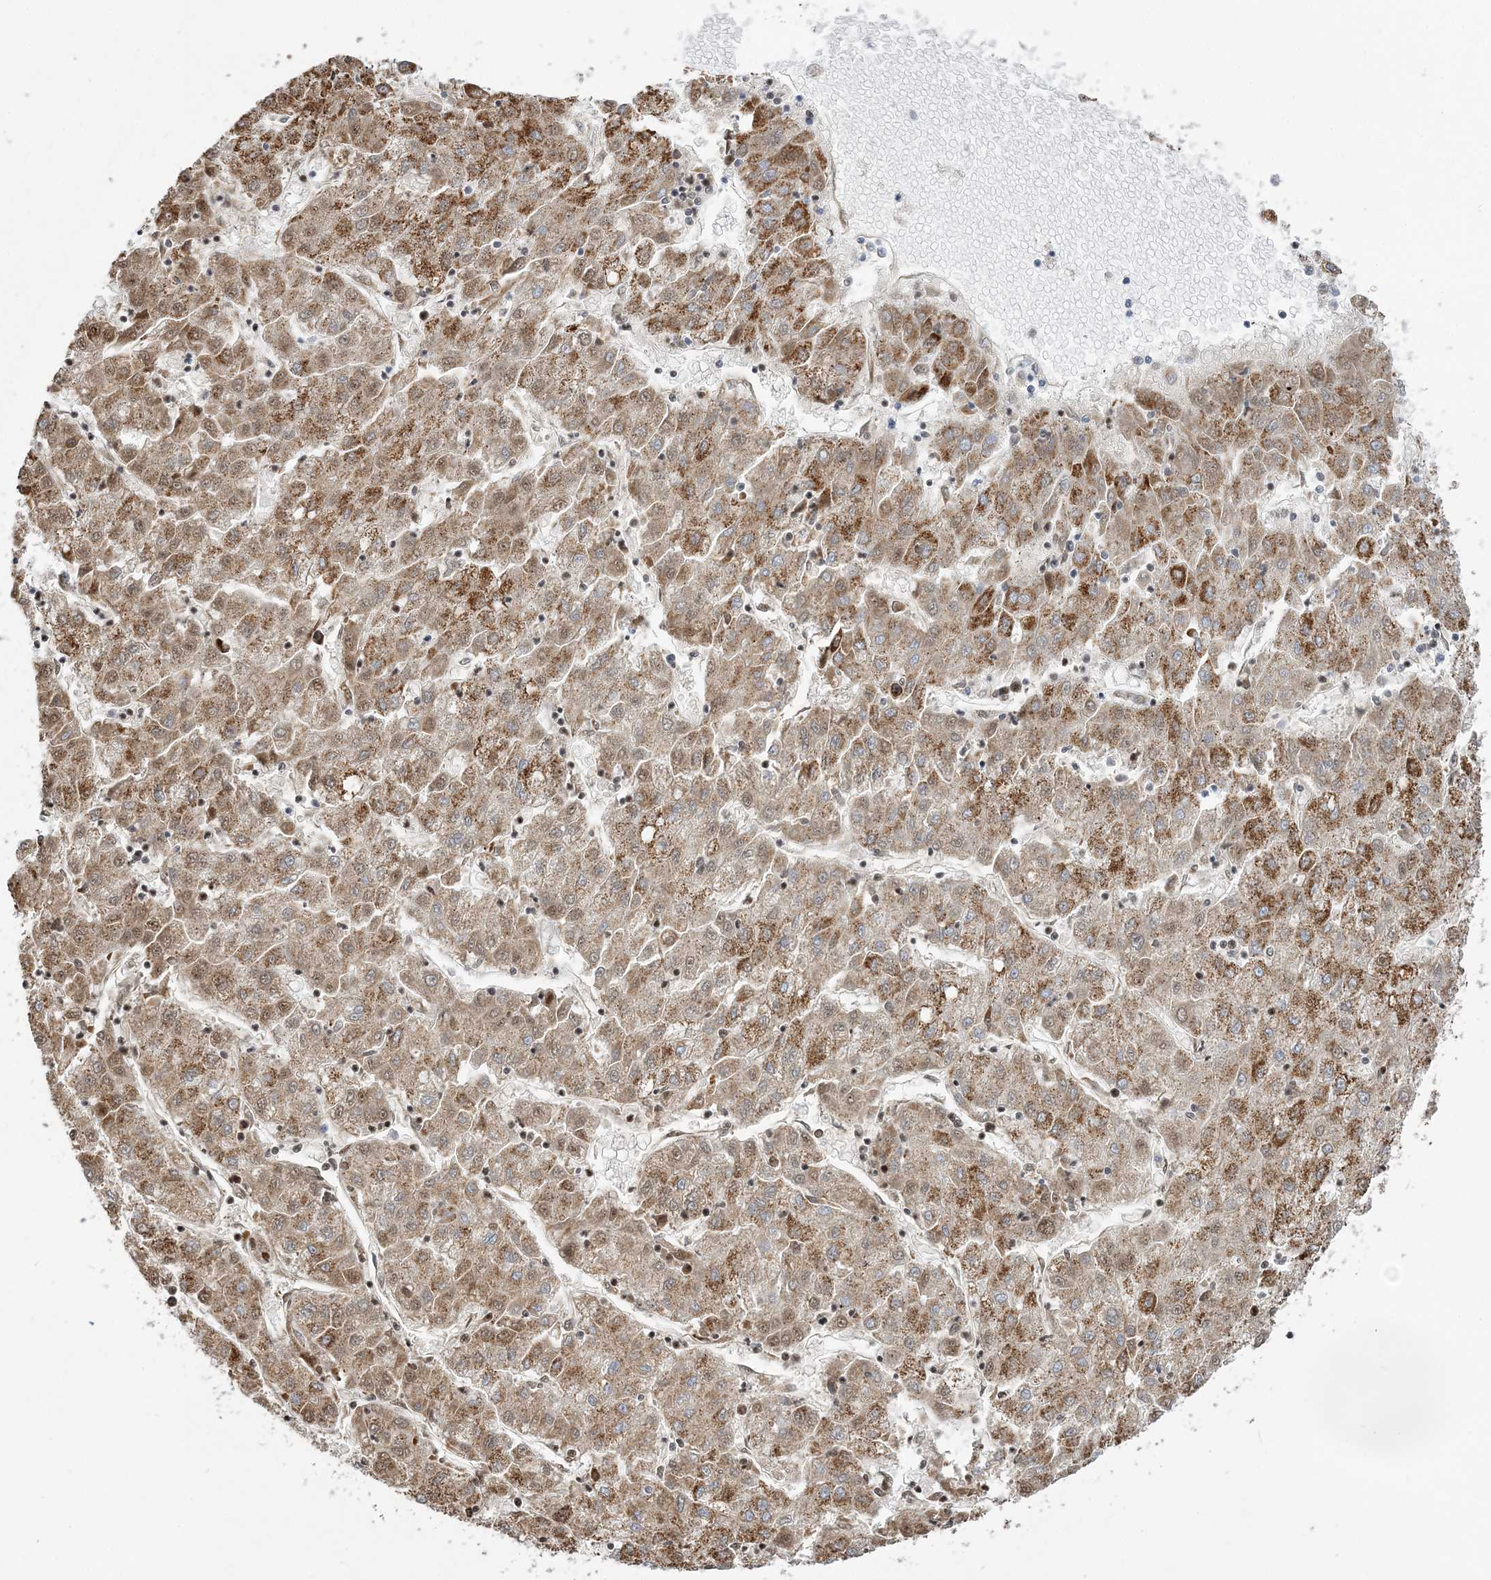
{"staining": {"intensity": "moderate", "quantity": ">75%", "location": "cytoplasmic/membranous"}, "tissue": "liver cancer", "cell_type": "Tumor cells", "image_type": "cancer", "snomed": [{"axis": "morphology", "description": "Carcinoma, Hepatocellular, NOS"}, {"axis": "topography", "description": "Liver"}], "caption": "Immunohistochemical staining of hepatocellular carcinoma (liver) demonstrates medium levels of moderate cytoplasmic/membranous protein expression in about >75% of tumor cells.", "gene": "MMADHC", "patient": {"sex": "male", "age": 72}}